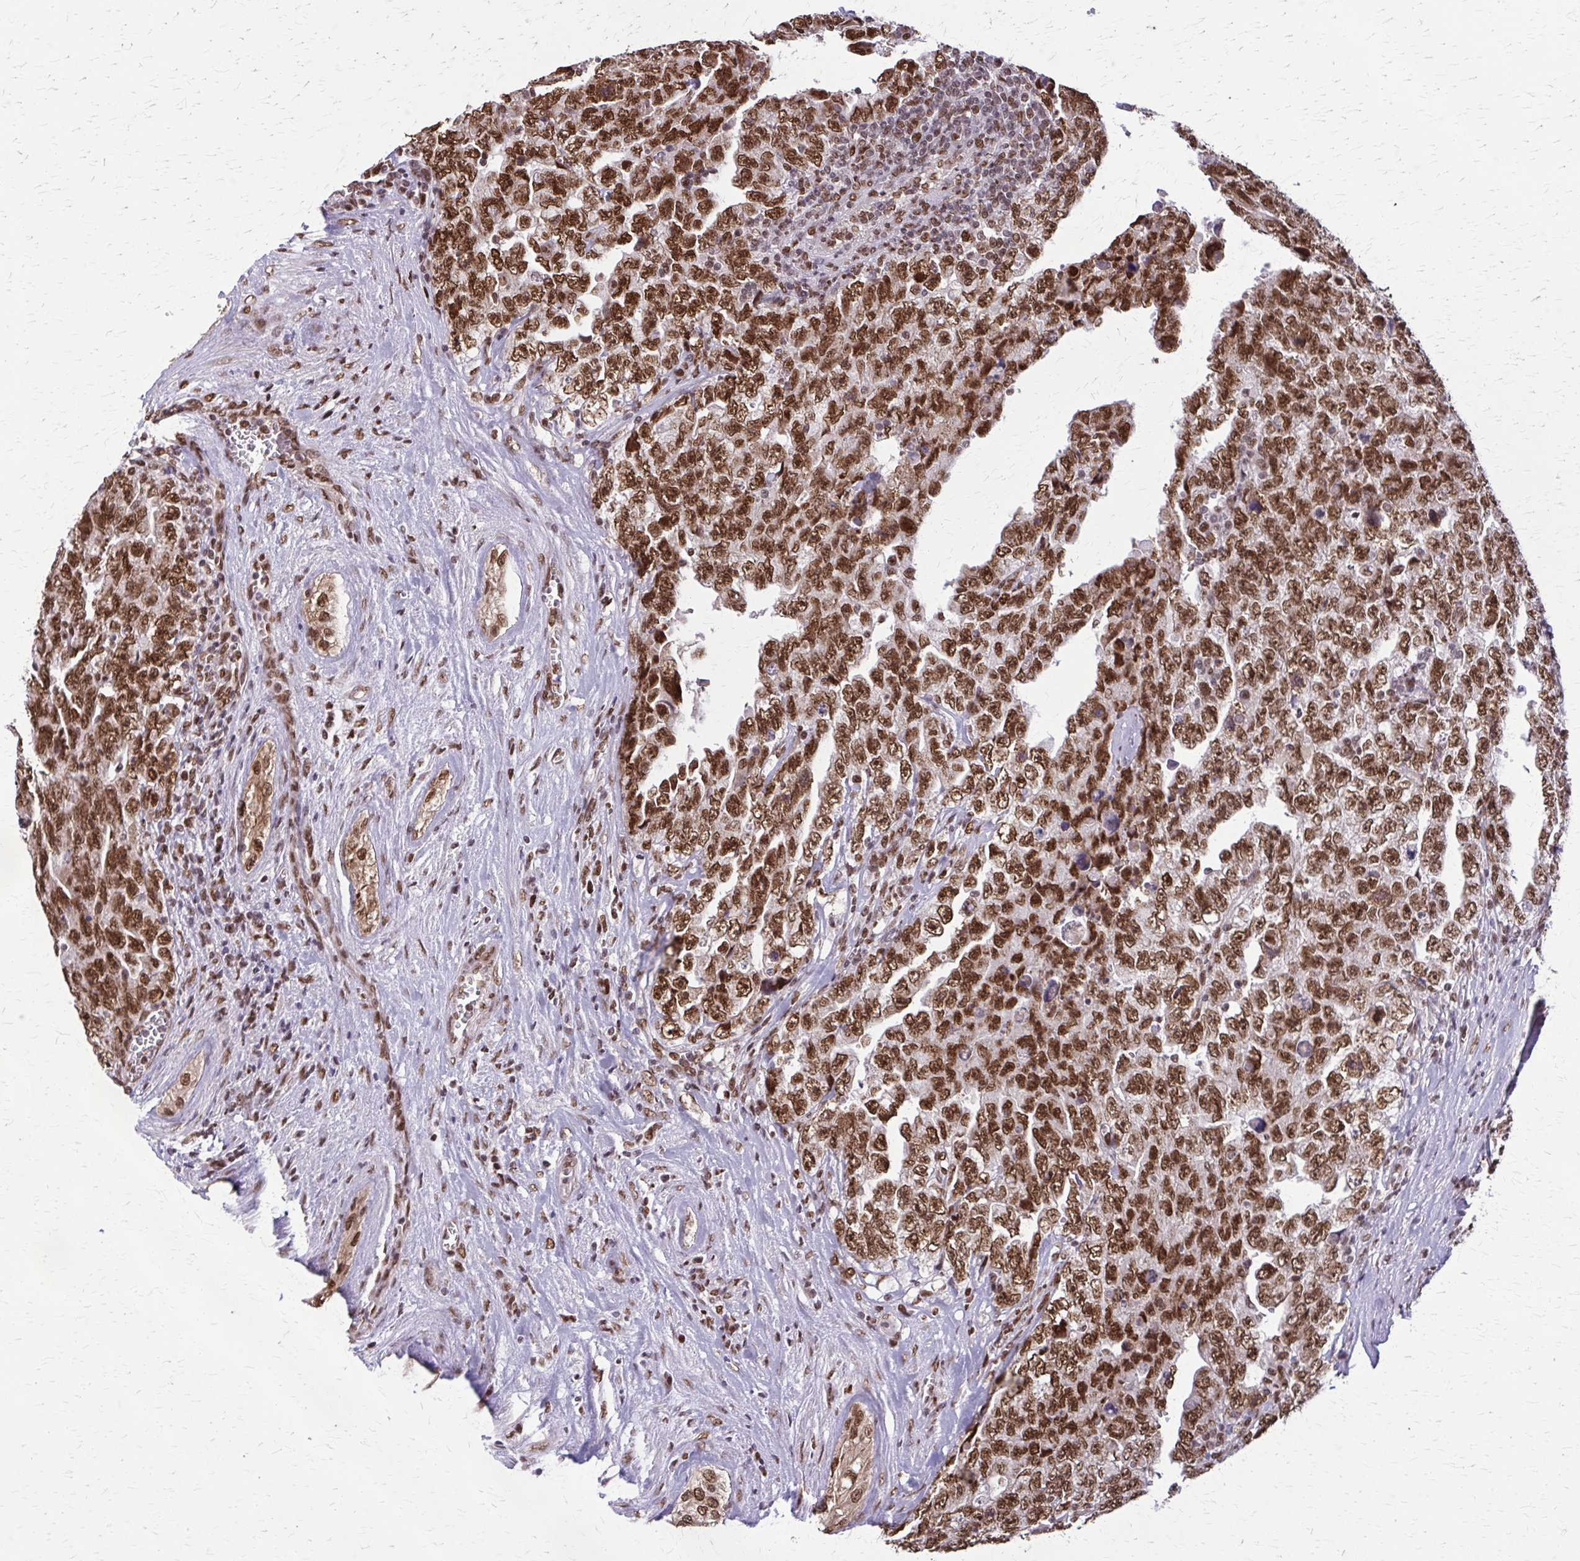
{"staining": {"intensity": "strong", "quantity": ">75%", "location": "nuclear"}, "tissue": "testis cancer", "cell_type": "Tumor cells", "image_type": "cancer", "snomed": [{"axis": "morphology", "description": "Carcinoma, Embryonal, NOS"}, {"axis": "topography", "description": "Testis"}], "caption": "Embryonal carcinoma (testis) stained for a protein reveals strong nuclear positivity in tumor cells.", "gene": "TTF1", "patient": {"sex": "male", "age": 28}}